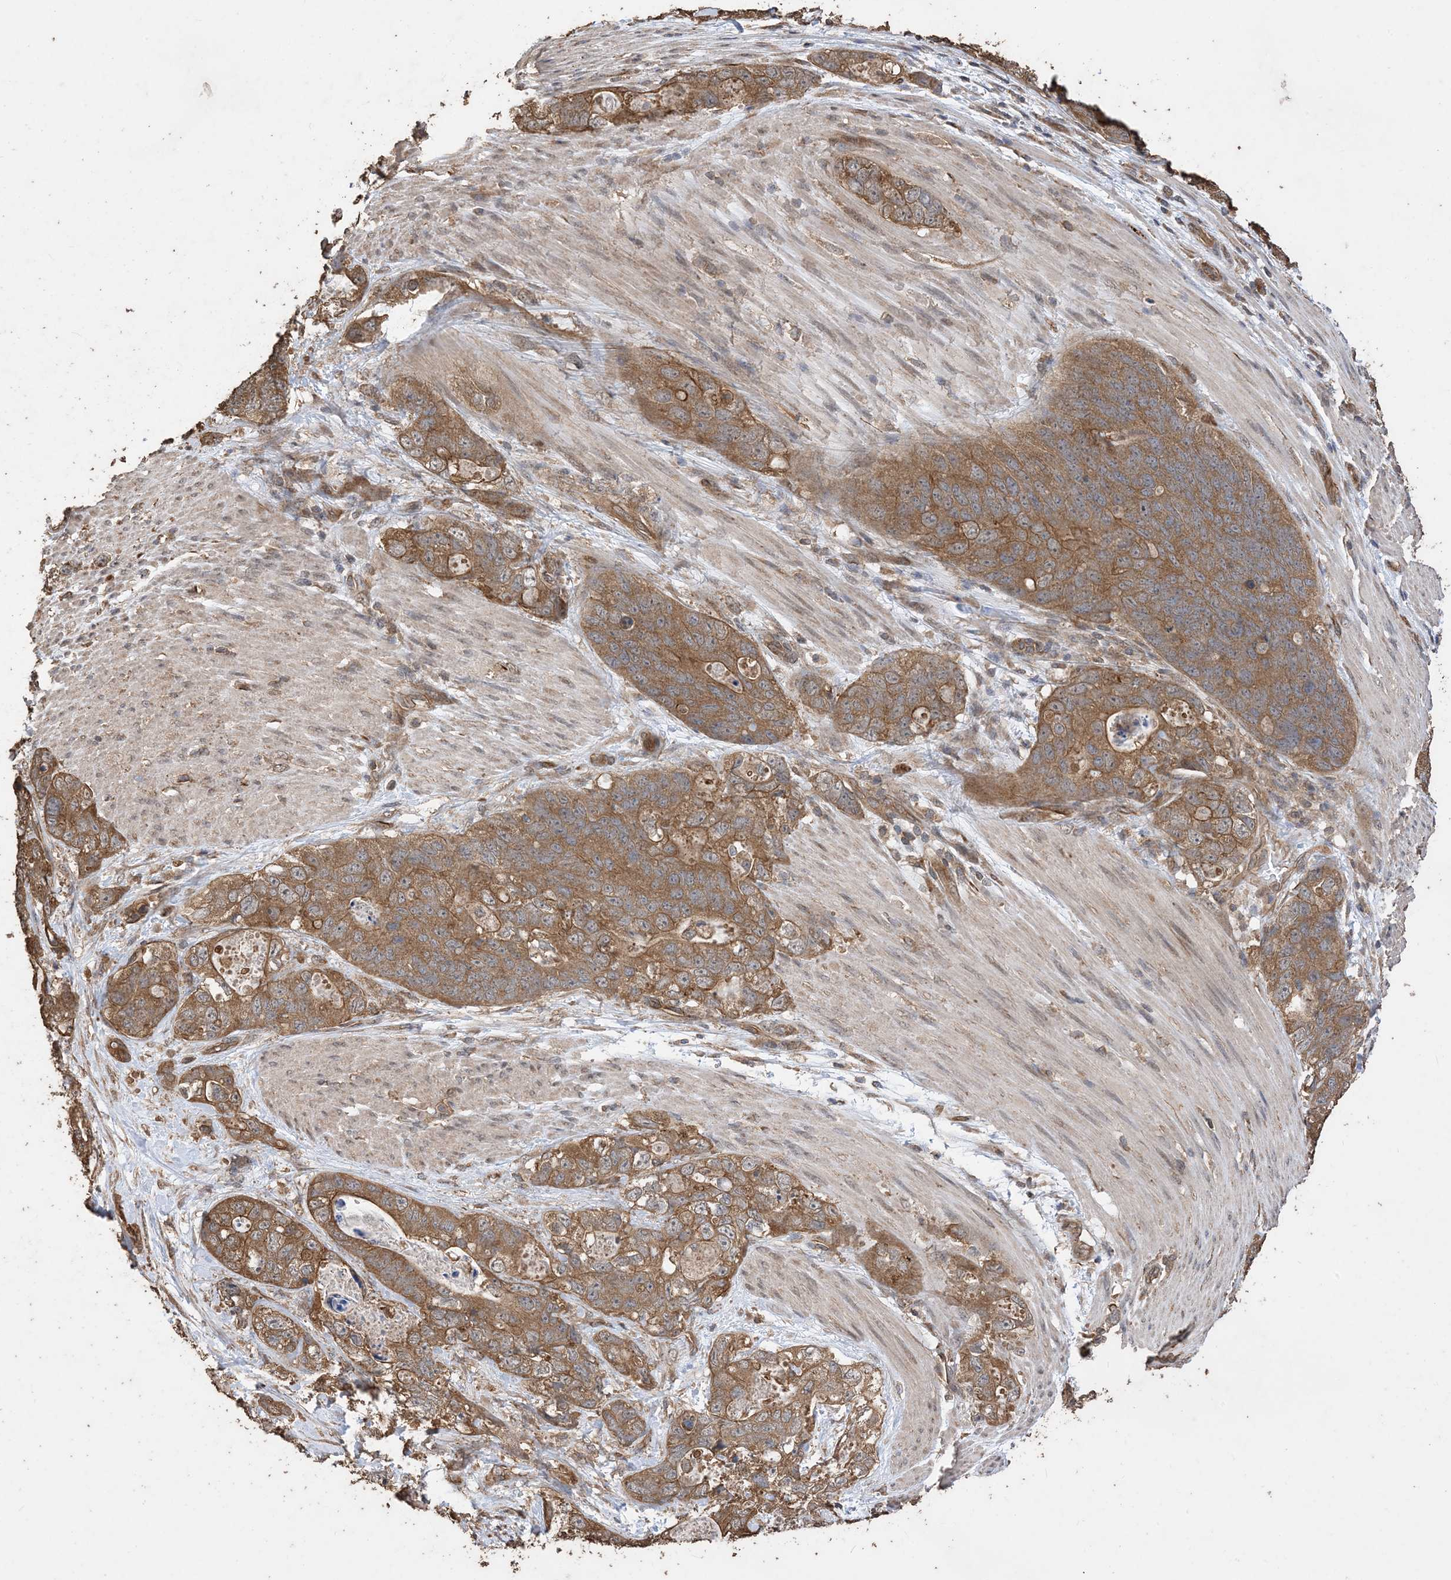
{"staining": {"intensity": "moderate", "quantity": ">75%", "location": "cytoplasmic/membranous"}, "tissue": "stomach cancer", "cell_type": "Tumor cells", "image_type": "cancer", "snomed": [{"axis": "morphology", "description": "Normal tissue, NOS"}, {"axis": "morphology", "description": "Adenocarcinoma, NOS"}, {"axis": "topography", "description": "Stomach"}], "caption": "Immunohistochemical staining of adenocarcinoma (stomach) demonstrates medium levels of moderate cytoplasmic/membranous protein staining in about >75% of tumor cells. (Brightfield microscopy of DAB IHC at high magnification).", "gene": "ZKSCAN5", "patient": {"sex": "female", "age": 89}}